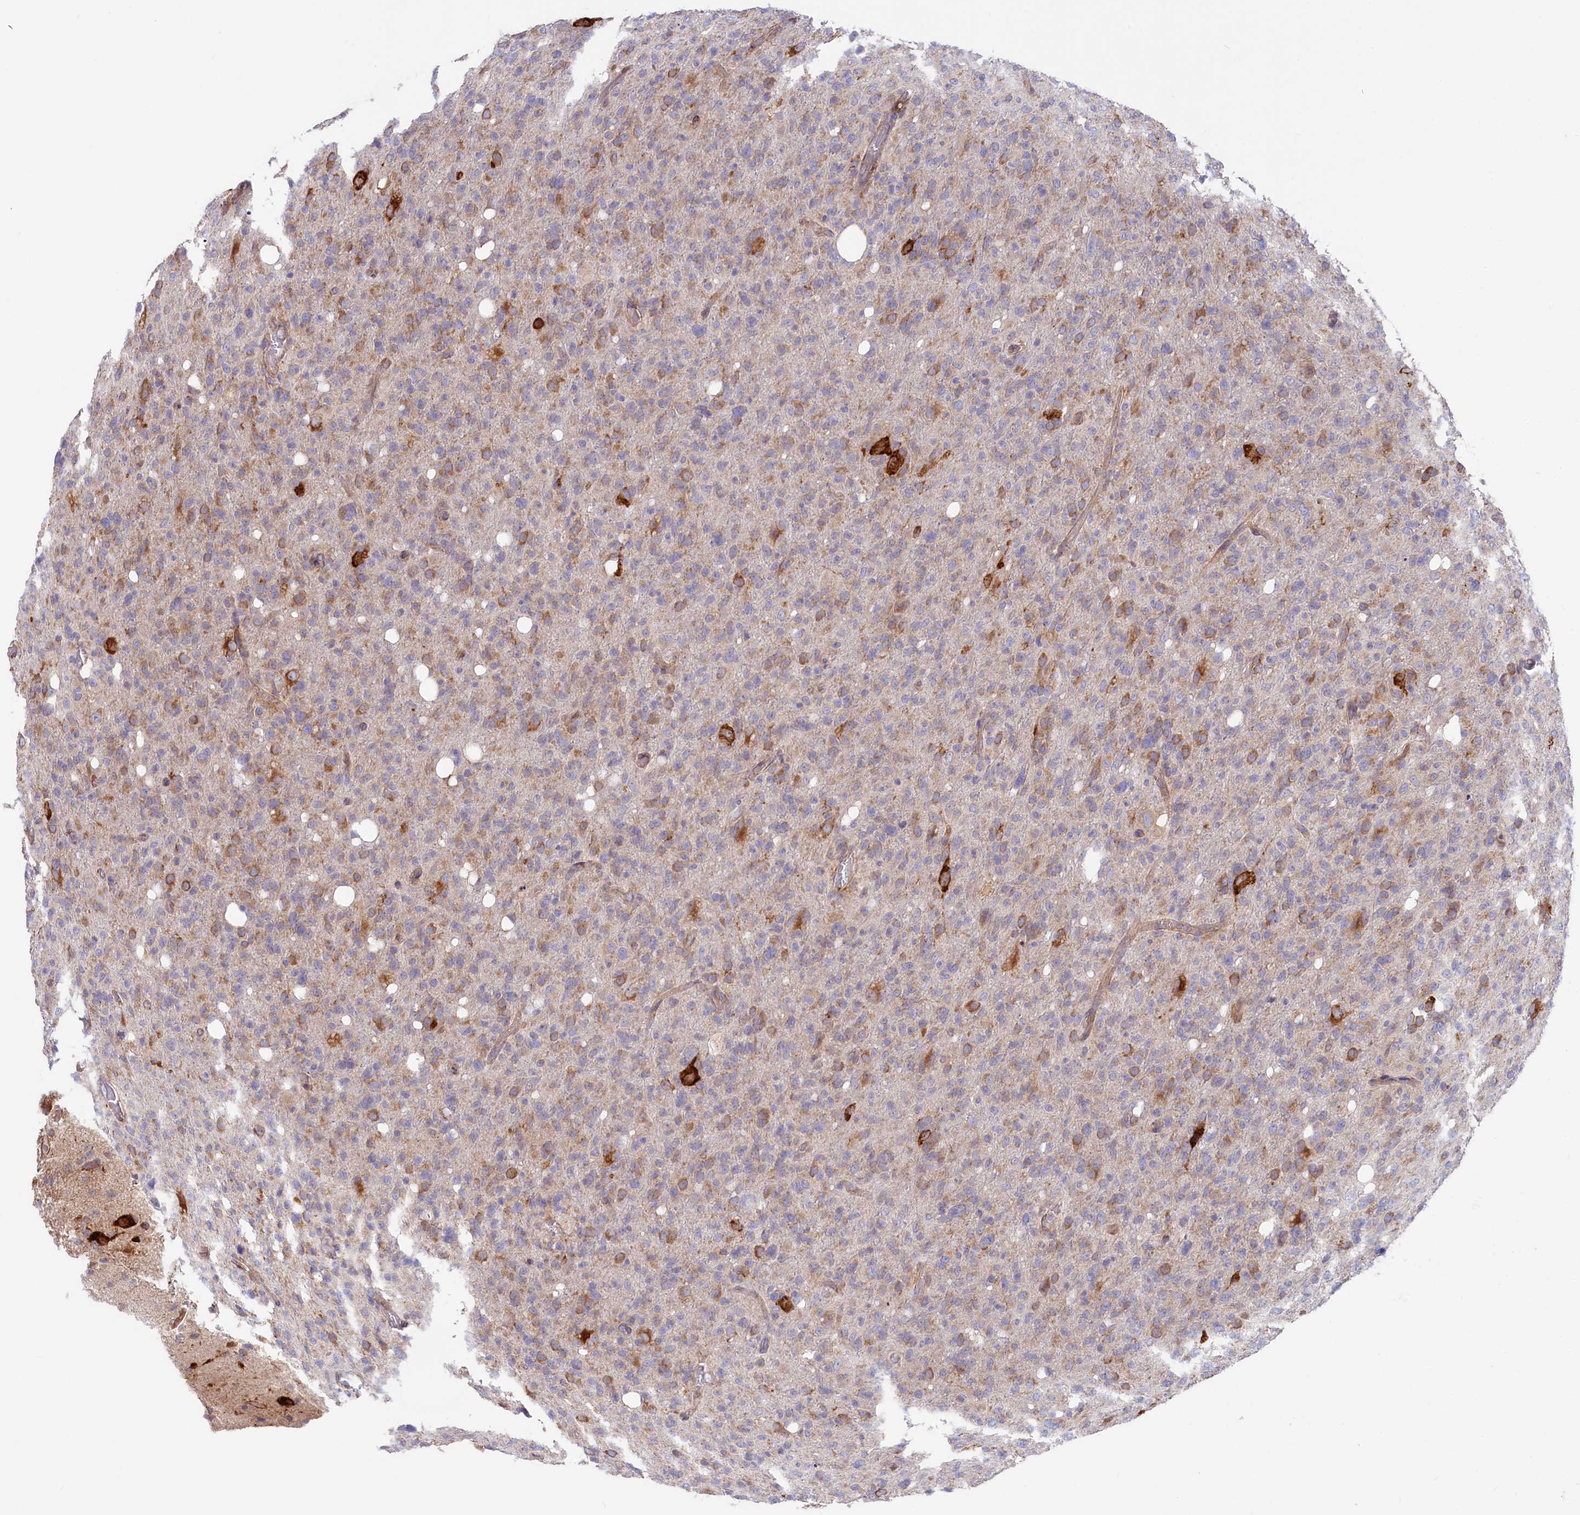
{"staining": {"intensity": "weak", "quantity": "<25%", "location": "cytoplasmic/membranous"}, "tissue": "glioma", "cell_type": "Tumor cells", "image_type": "cancer", "snomed": [{"axis": "morphology", "description": "Glioma, malignant, High grade"}, {"axis": "topography", "description": "Brain"}], "caption": "Tumor cells show no significant positivity in malignant glioma (high-grade).", "gene": "CHID1", "patient": {"sex": "female", "age": 57}}